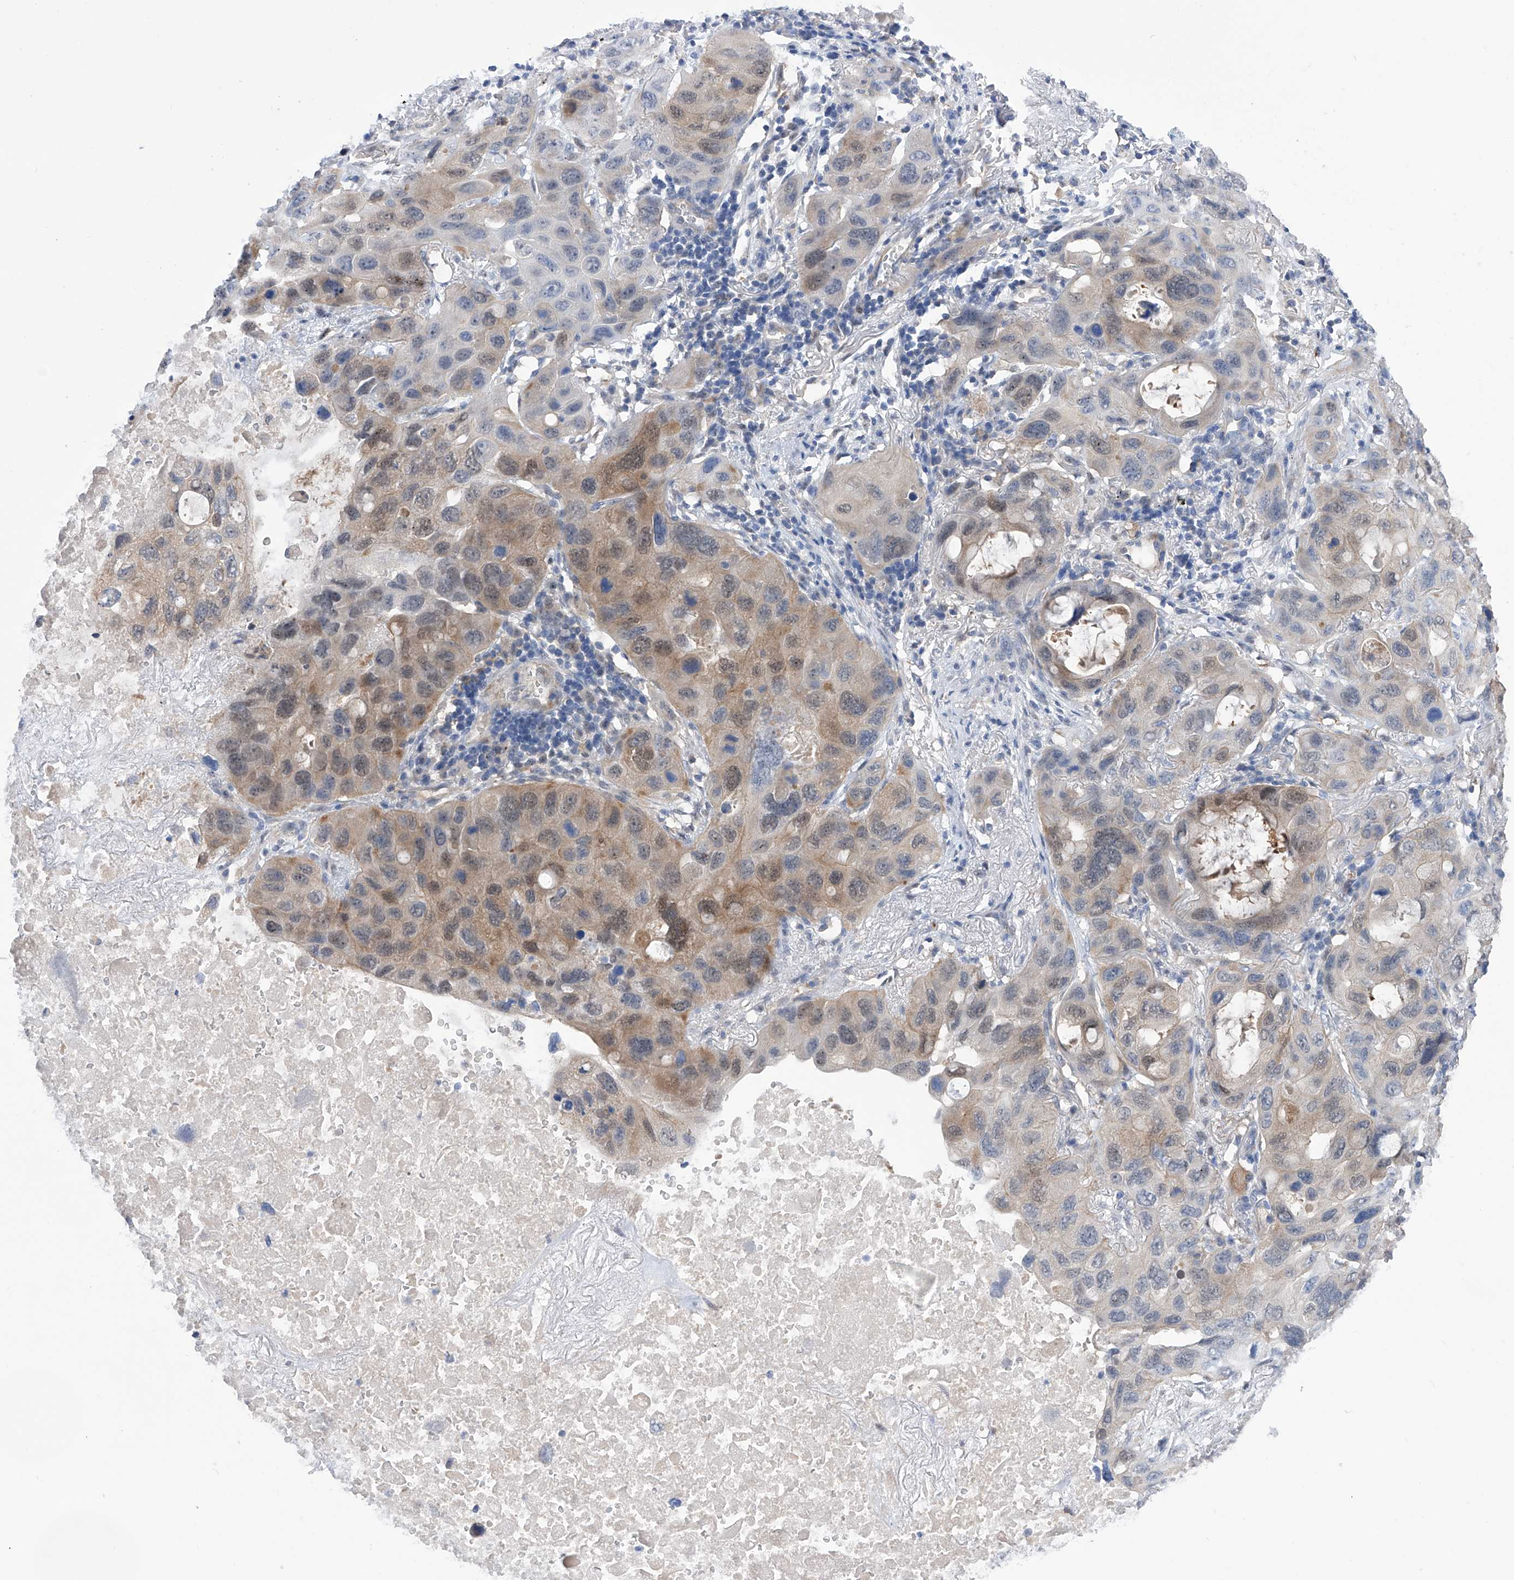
{"staining": {"intensity": "weak", "quantity": "25%-75%", "location": "cytoplasmic/membranous,nuclear"}, "tissue": "lung cancer", "cell_type": "Tumor cells", "image_type": "cancer", "snomed": [{"axis": "morphology", "description": "Squamous cell carcinoma, NOS"}, {"axis": "topography", "description": "Lung"}], "caption": "There is low levels of weak cytoplasmic/membranous and nuclear expression in tumor cells of lung squamous cell carcinoma, as demonstrated by immunohistochemical staining (brown color).", "gene": "PGM3", "patient": {"sex": "female", "age": 73}}